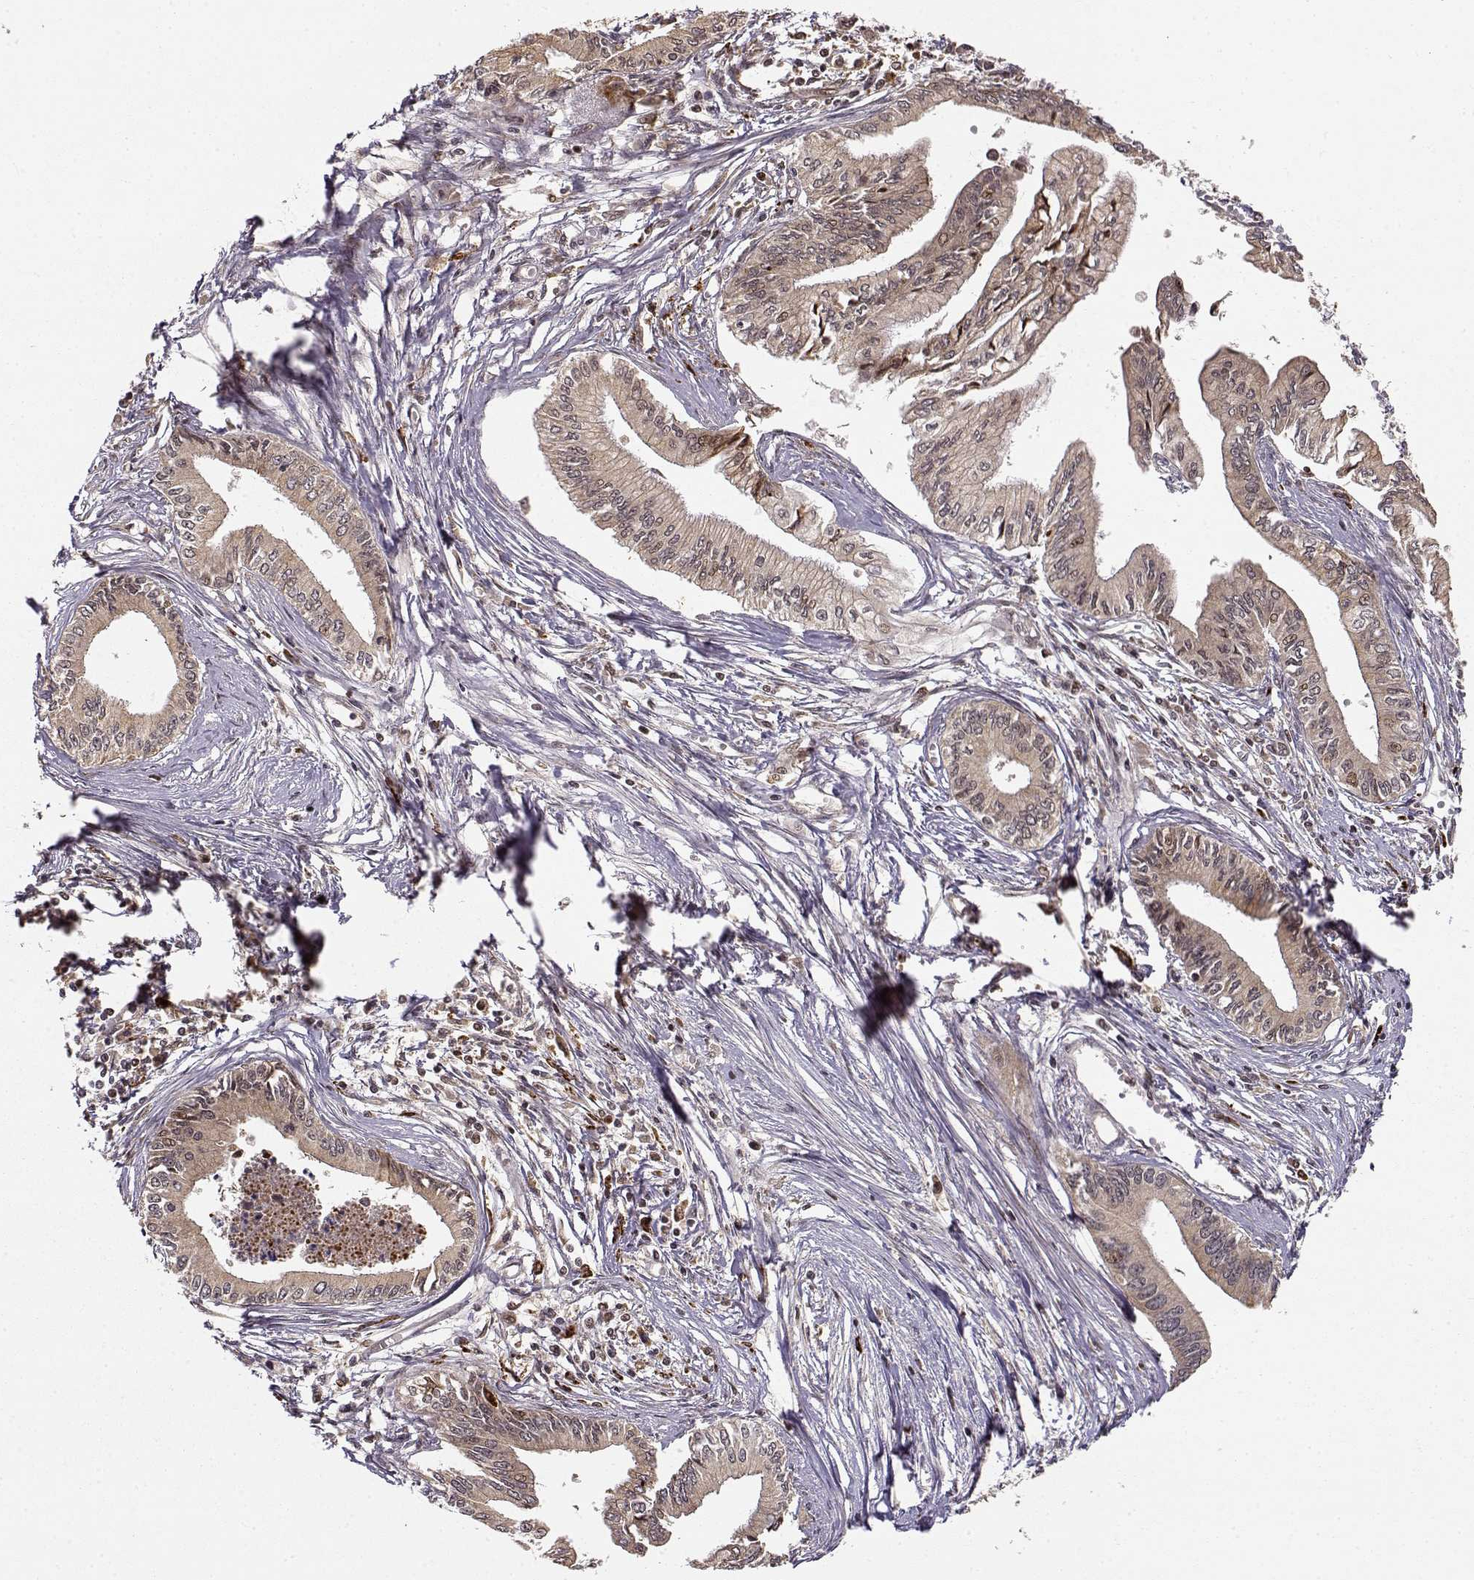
{"staining": {"intensity": "weak", "quantity": ">75%", "location": "cytoplasmic/membranous"}, "tissue": "pancreatic cancer", "cell_type": "Tumor cells", "image_type": "cancer", "snomed": [{"axis": "morphology", "description": "Adenocarcinoma, NOS"}, {"axis": "topography", "description": "Pancreas"}], "caption": "The immunohistochemical stain highlights weak cytoplasmic/membranous positivity in tumor cells of pancreatic adenocarcinoma tissue.", "gene": "MAEA", "patient": {"sex": "female", "age": 61}}